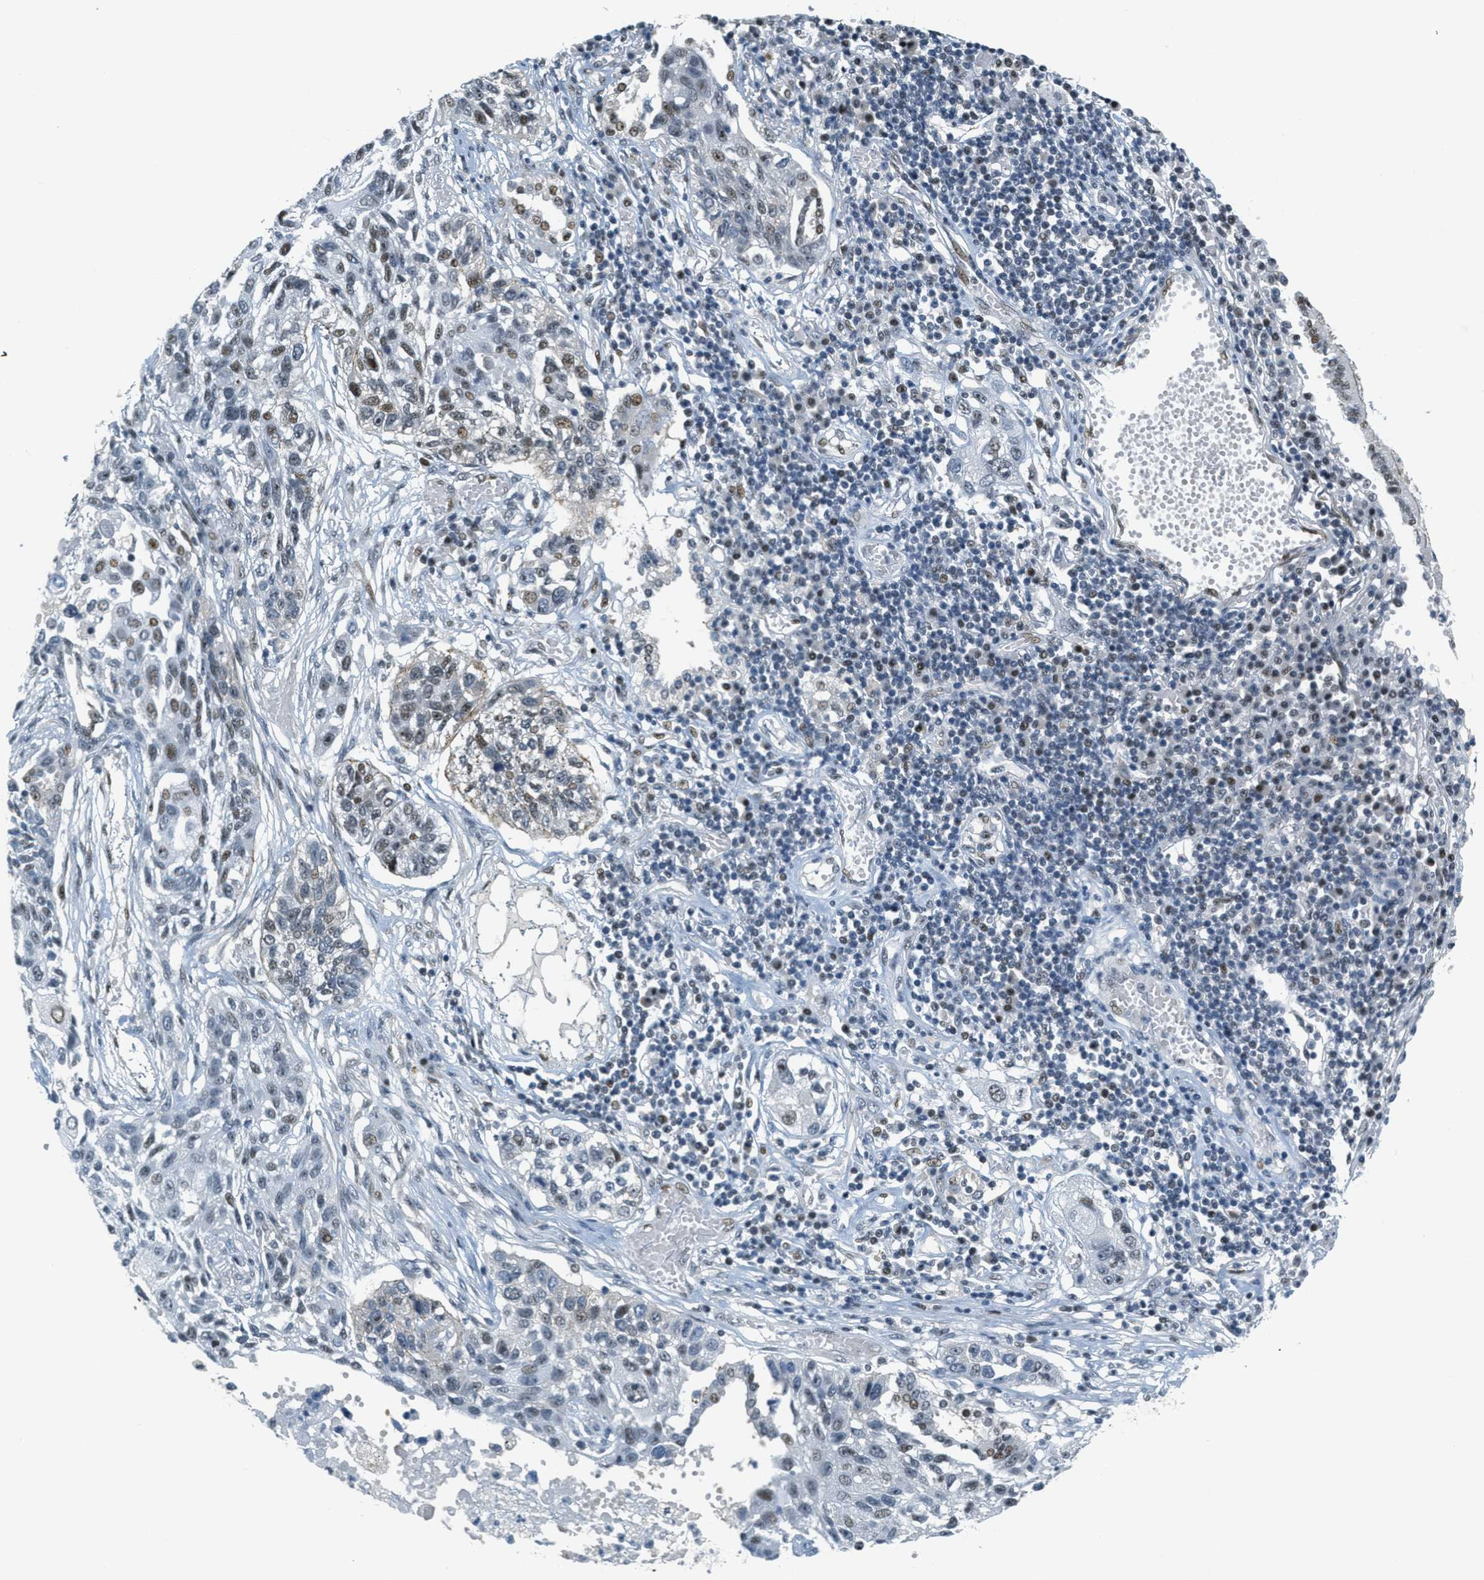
{"staining": {"intensity": "moderate", "quantity": "25%-75%", "location": "nuclear"}, "tissue": "lung cancer", "cell_type": "Tumor cells", "image_type": "cancer", "snomed": [{"axis": "morphology", "description": "Squamous cell carcinoma, NOS"}, {"axis": "topography", "description": "Lung"}], "caption": "A micrograph of human lung cancer (squamous cell carcinoma) stained for a protein reveals moderate nuclear brown staining in tumor cells. (Stains: DAB (3,3'-diaminobenzidine) in brown, nuclei in blue, Microscopy: brightfield microscopy at high magnification).", "gene": "ZDHHC23", "patient": {"sex": "male", "age": 71}}